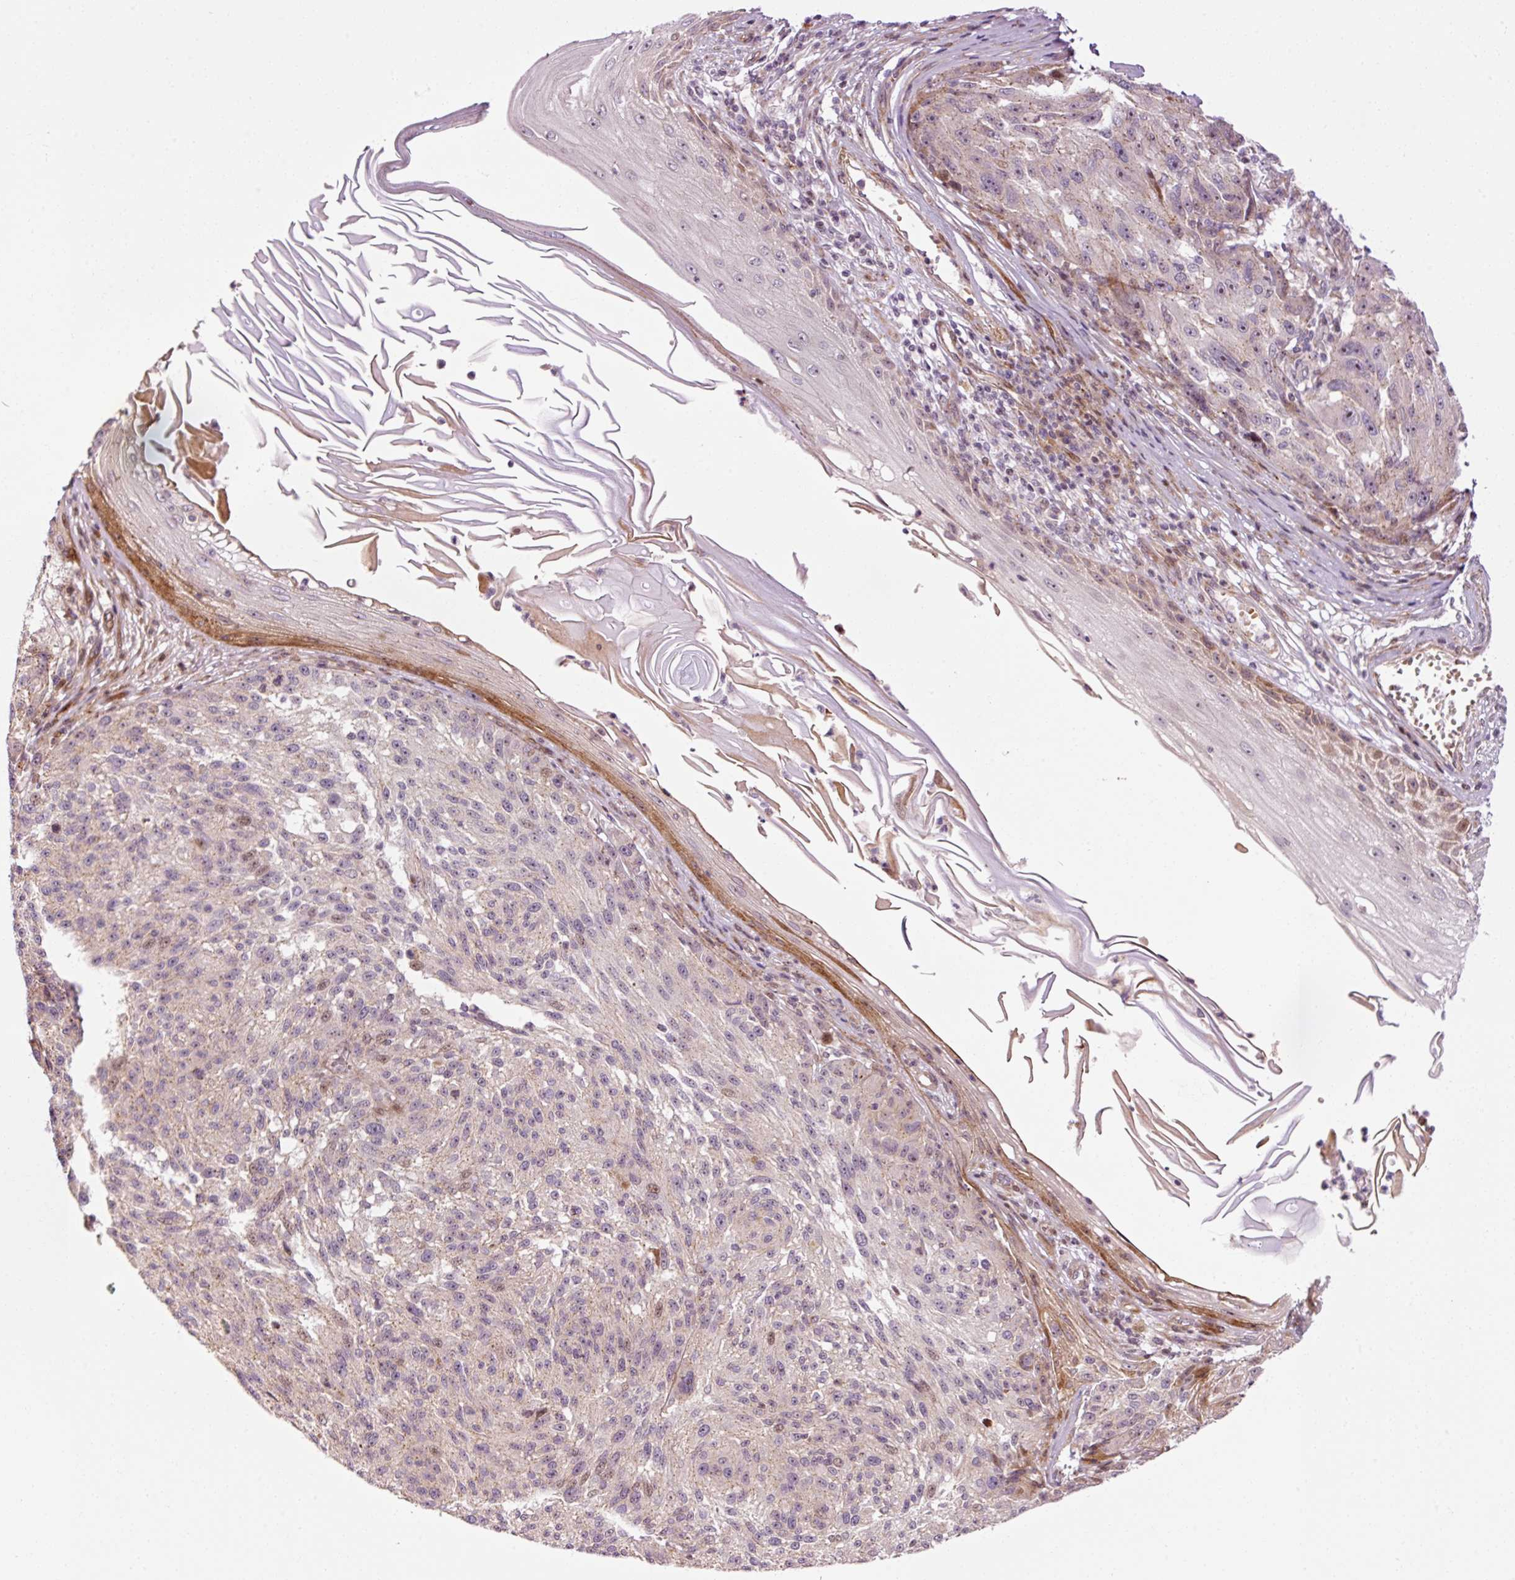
{"staining": {"intensity": "negative", "quantity": "none", "location": "none"}, "tissue": "melanoma", "cell_type": "Tumor cells", "image_type": "cancer", "snomed": [{"axis": "morphology", "description": "Malignant melanoma, NOS"}, {"axis": "topography", "description": "Skin"}], "caption": "Immunohistochemistry of human malignant melanoma exhibits no expression in tumor cells. (DAB immunohistochemistry (IHC), high magnification).", "gene": "ANKRD20A1", "patient": {"sex": "male", "age": 53}}